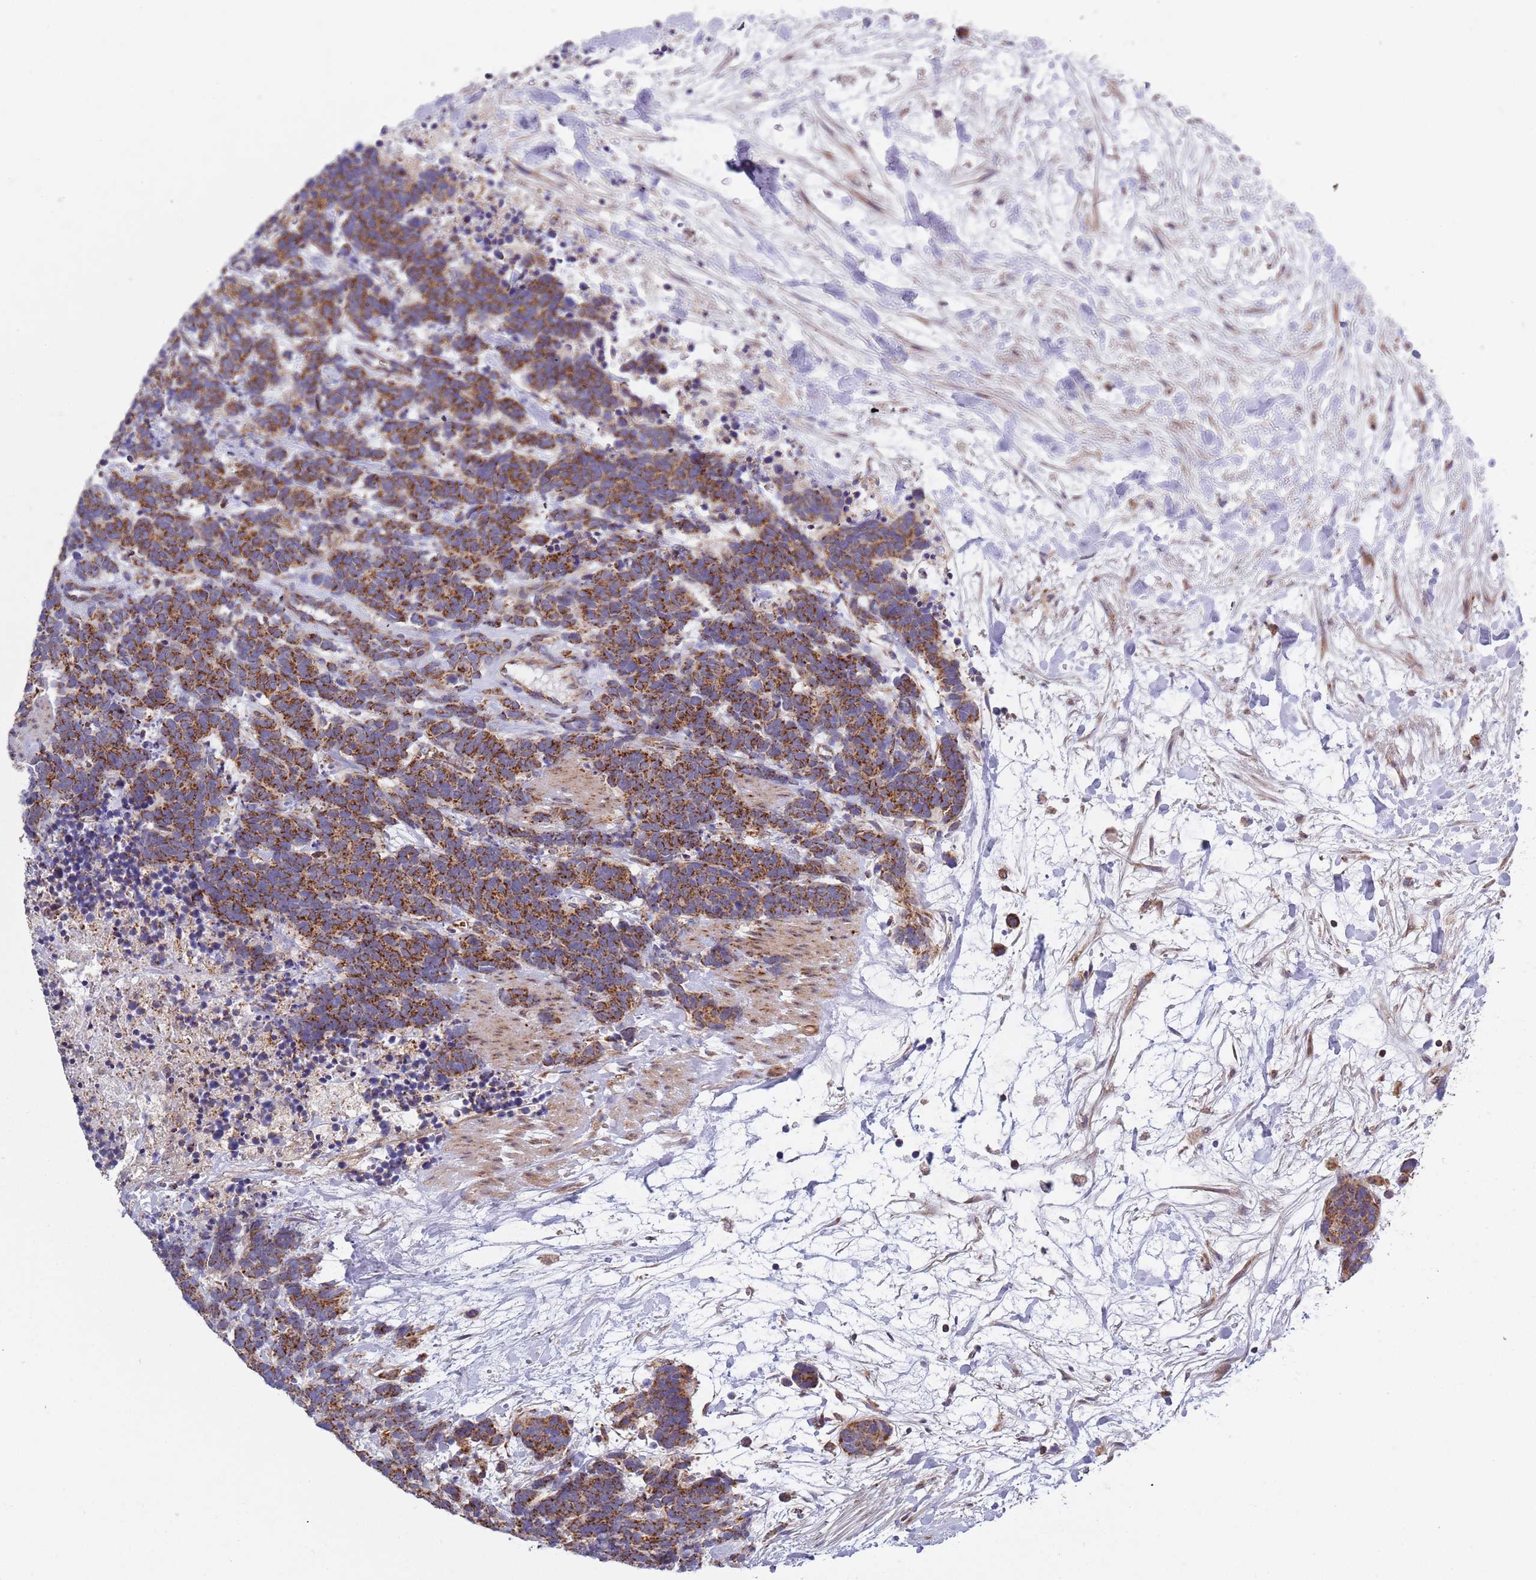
{"staining": {"intensity": "strong", "quantity": ">75%", "location": "cytoplasmic/membranous"}, "tissue": "carcinoid", "cell_type": "Tumor cells", "image_type": "cancer", "snomed": [{"axis": "morphology", "description": "Carcinoma, NOS"}, {"axis": "morphology", "description": "Carcinoid, malignant, NOS"}, {"axis": "topography", "description": "Prostate"}], "caption": "DAB (3,3'-diaminobenzidine) immunohistochemical staining of carcinoma exhibits strong cytoplasmic/membranous protein expression in approximately >75% of tumor cells. The staining is performed using DAB (3,3'-diaminobenzidine) brown chromogen to label protein expression. The nuclei are counter-stained blue using hematoxylin.", "gene": "IRS4", "patient": {"sex": "male", "age": 57}}